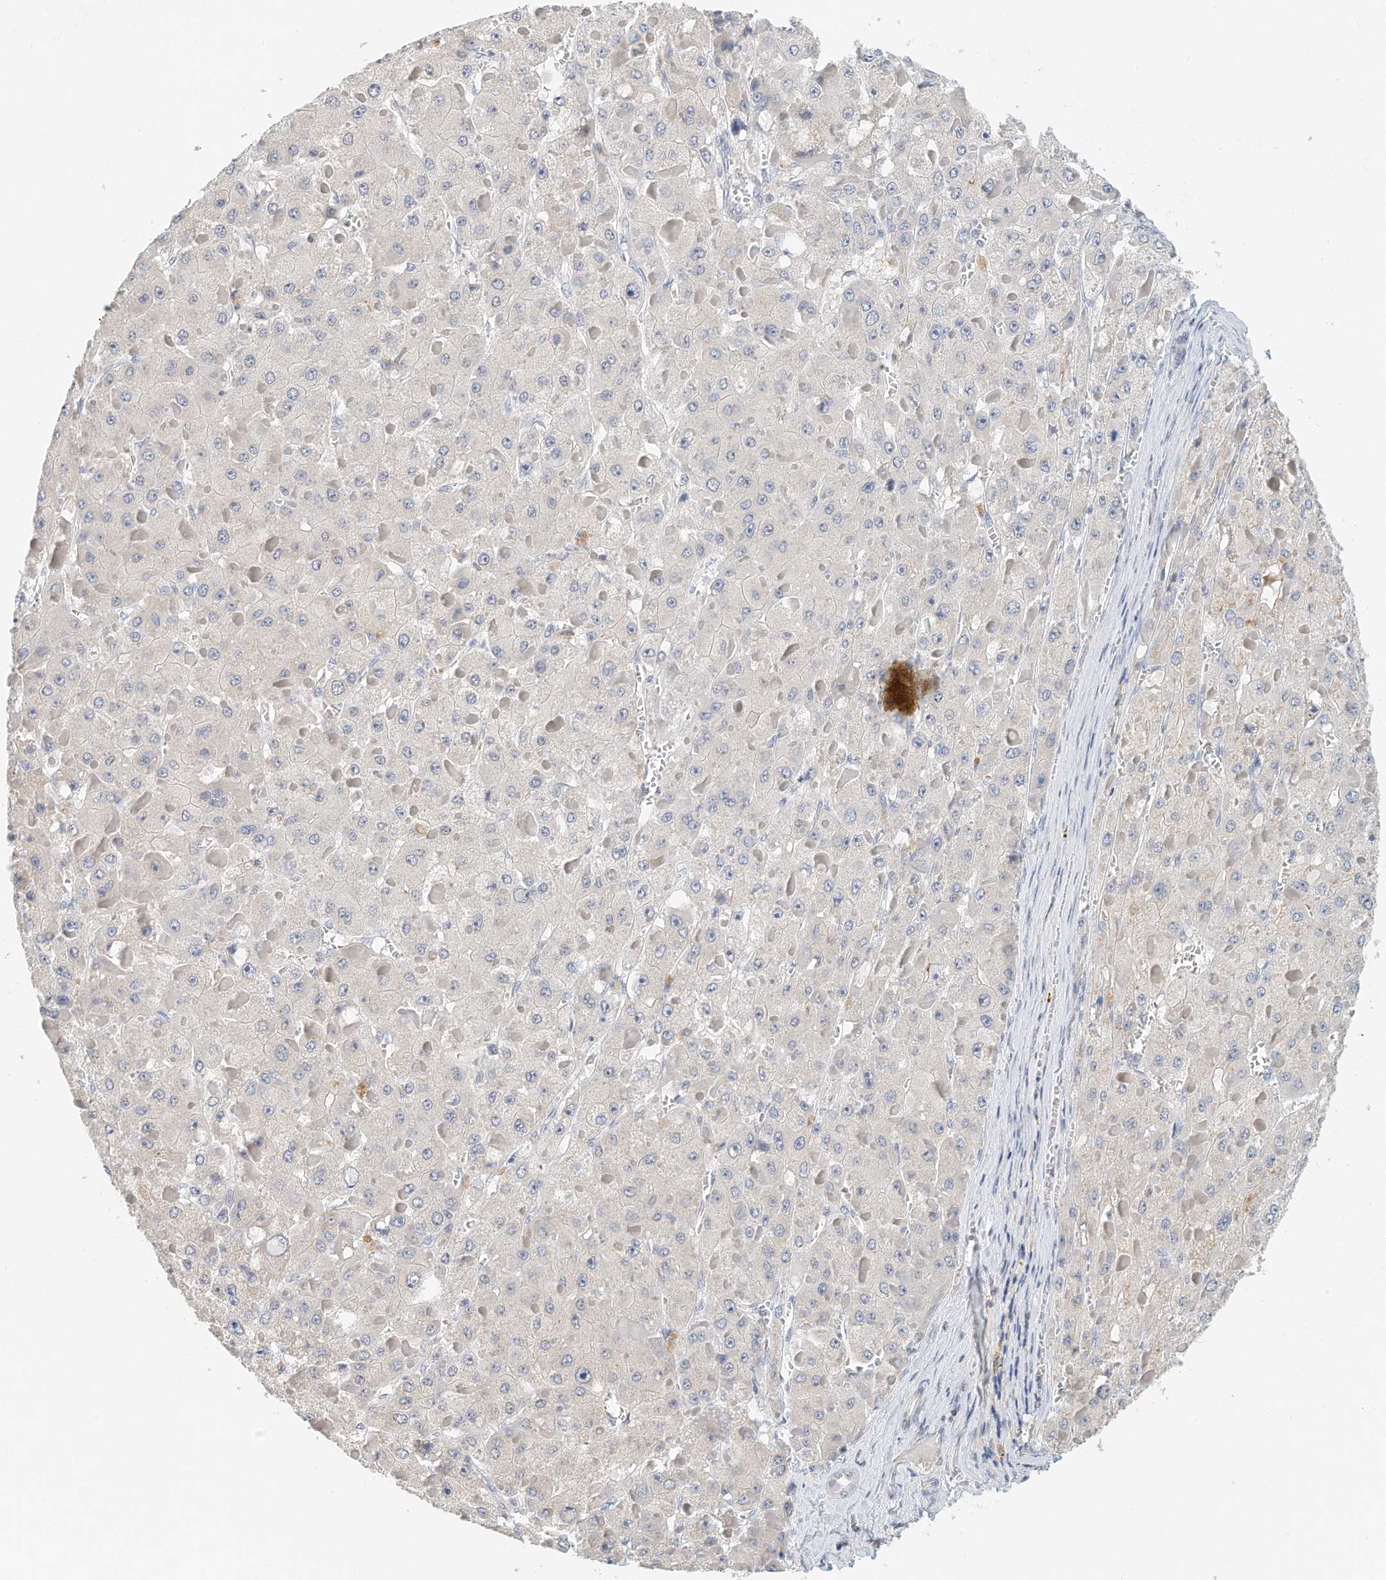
{"staining": {"intensity": "negative", "quantity": "none", "location": "none"}, "tissue": "liver cancer", "cell_type": "Tumor cells", "image_type": "cancer", "snomed": [{"axis": "morphology", "description": "Carcinoma, Hepatocellular, NOS"}, {"axis": "topography", "description": "Liver"}], "caption": "Tumor cells are negative for brown protein staining in liver cancer (hepatocellular carcinoma).", "gene": "MICAL1", "patient": {"sex": "female", "age": 73}}